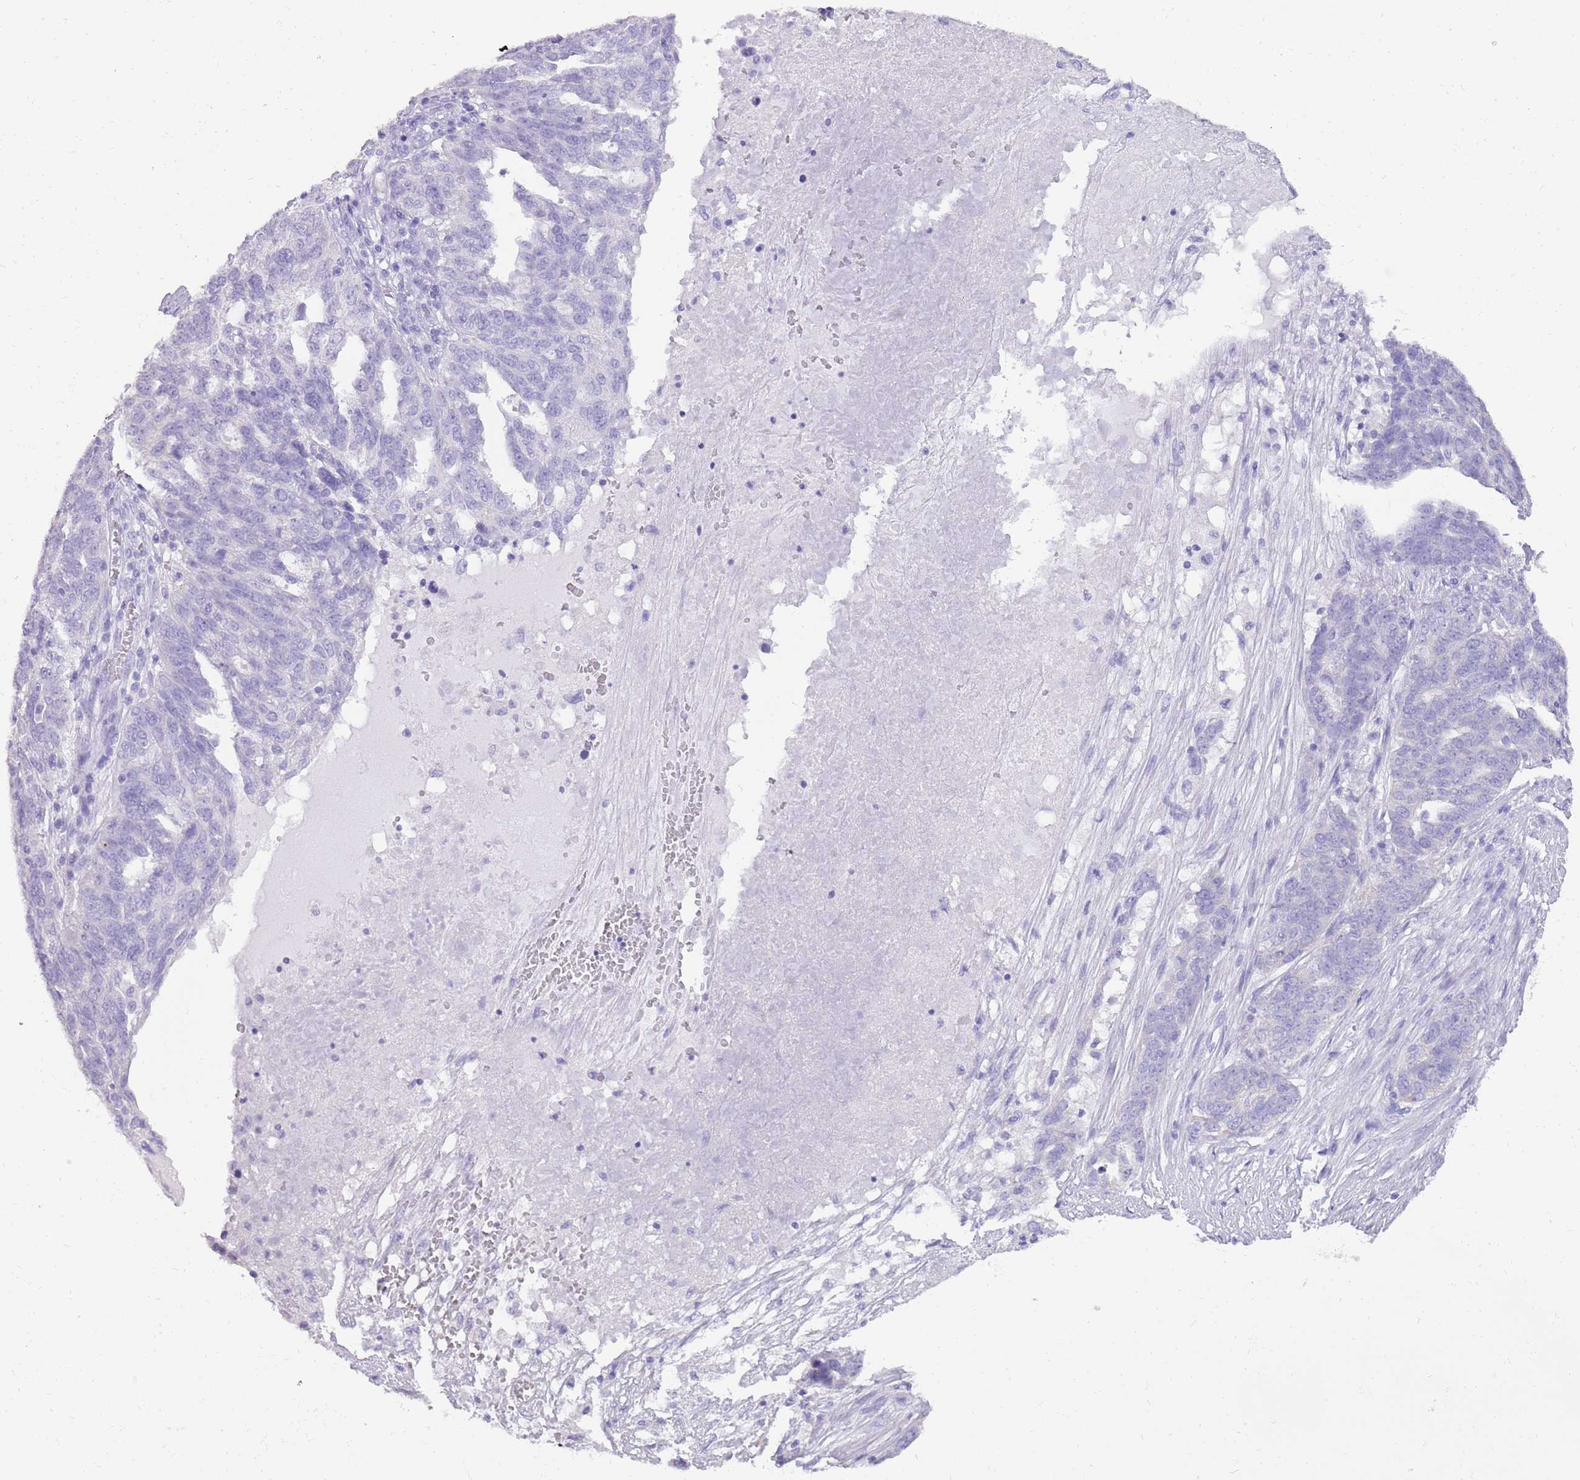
{"staining": {"intensity": "negative", "quantity": "none", "location": "none"}, "tissue": "ovarian cancer", "cell_type": "Tumor cells", "image_type": "cancer", "snomed": [{"axis": "morphology", "description": "Cystadenocarcinoma, serous, NOS"}, {"axis": "topography", "description": "Ovary"}], "caption": "Photomicrograph shows no protein positivity in tumor cells of ovarian cancer tissue. (Immunohistochemistry, brightfield microscopy, high magnification).", "gene": "NBPF3", "patient": {"sex": "female", "age": 59}}